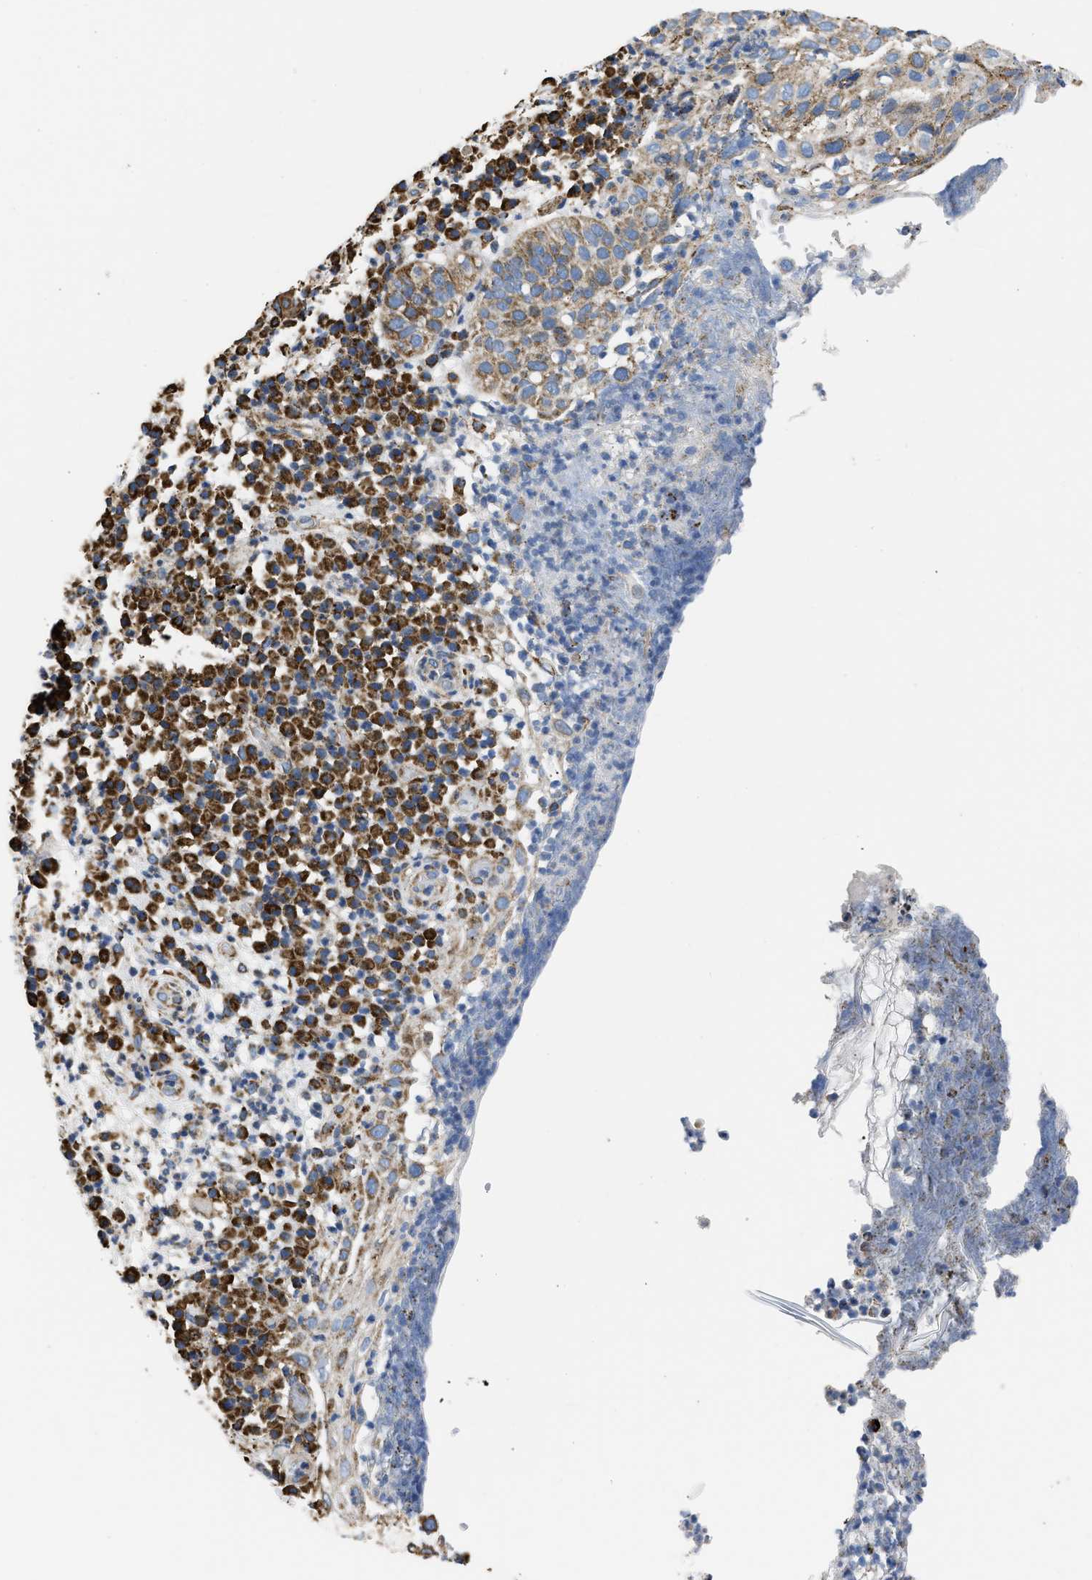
{"staining": {"intensity": "moderate", "quantity": ">75%", "location": "cytoplasmic/membranous"}, "tissue": "skin cancer", "cell_type": "Tumor cells", "image_type": "cancer", "snomed": [{"axis": "morphology", "description": "Squamous cell carcinoma in situ, NOS"}, {"axis": "morphology", "description": "Squamous cell carcinoma, NOS"}, {"axis": "topography", "description": "Skin"}], "caption": "This photomicrograph exhibits skin squamous cell carcinoma in situ stained with immunohistochemistry to label a protein in brown. The cytoplasmic/membranous of tumor cells show moderate positivity for the protein. Nuclei are counter-stained blue.", "gene": "CYCS", "patient": {"sex": "male", "age": 93}}